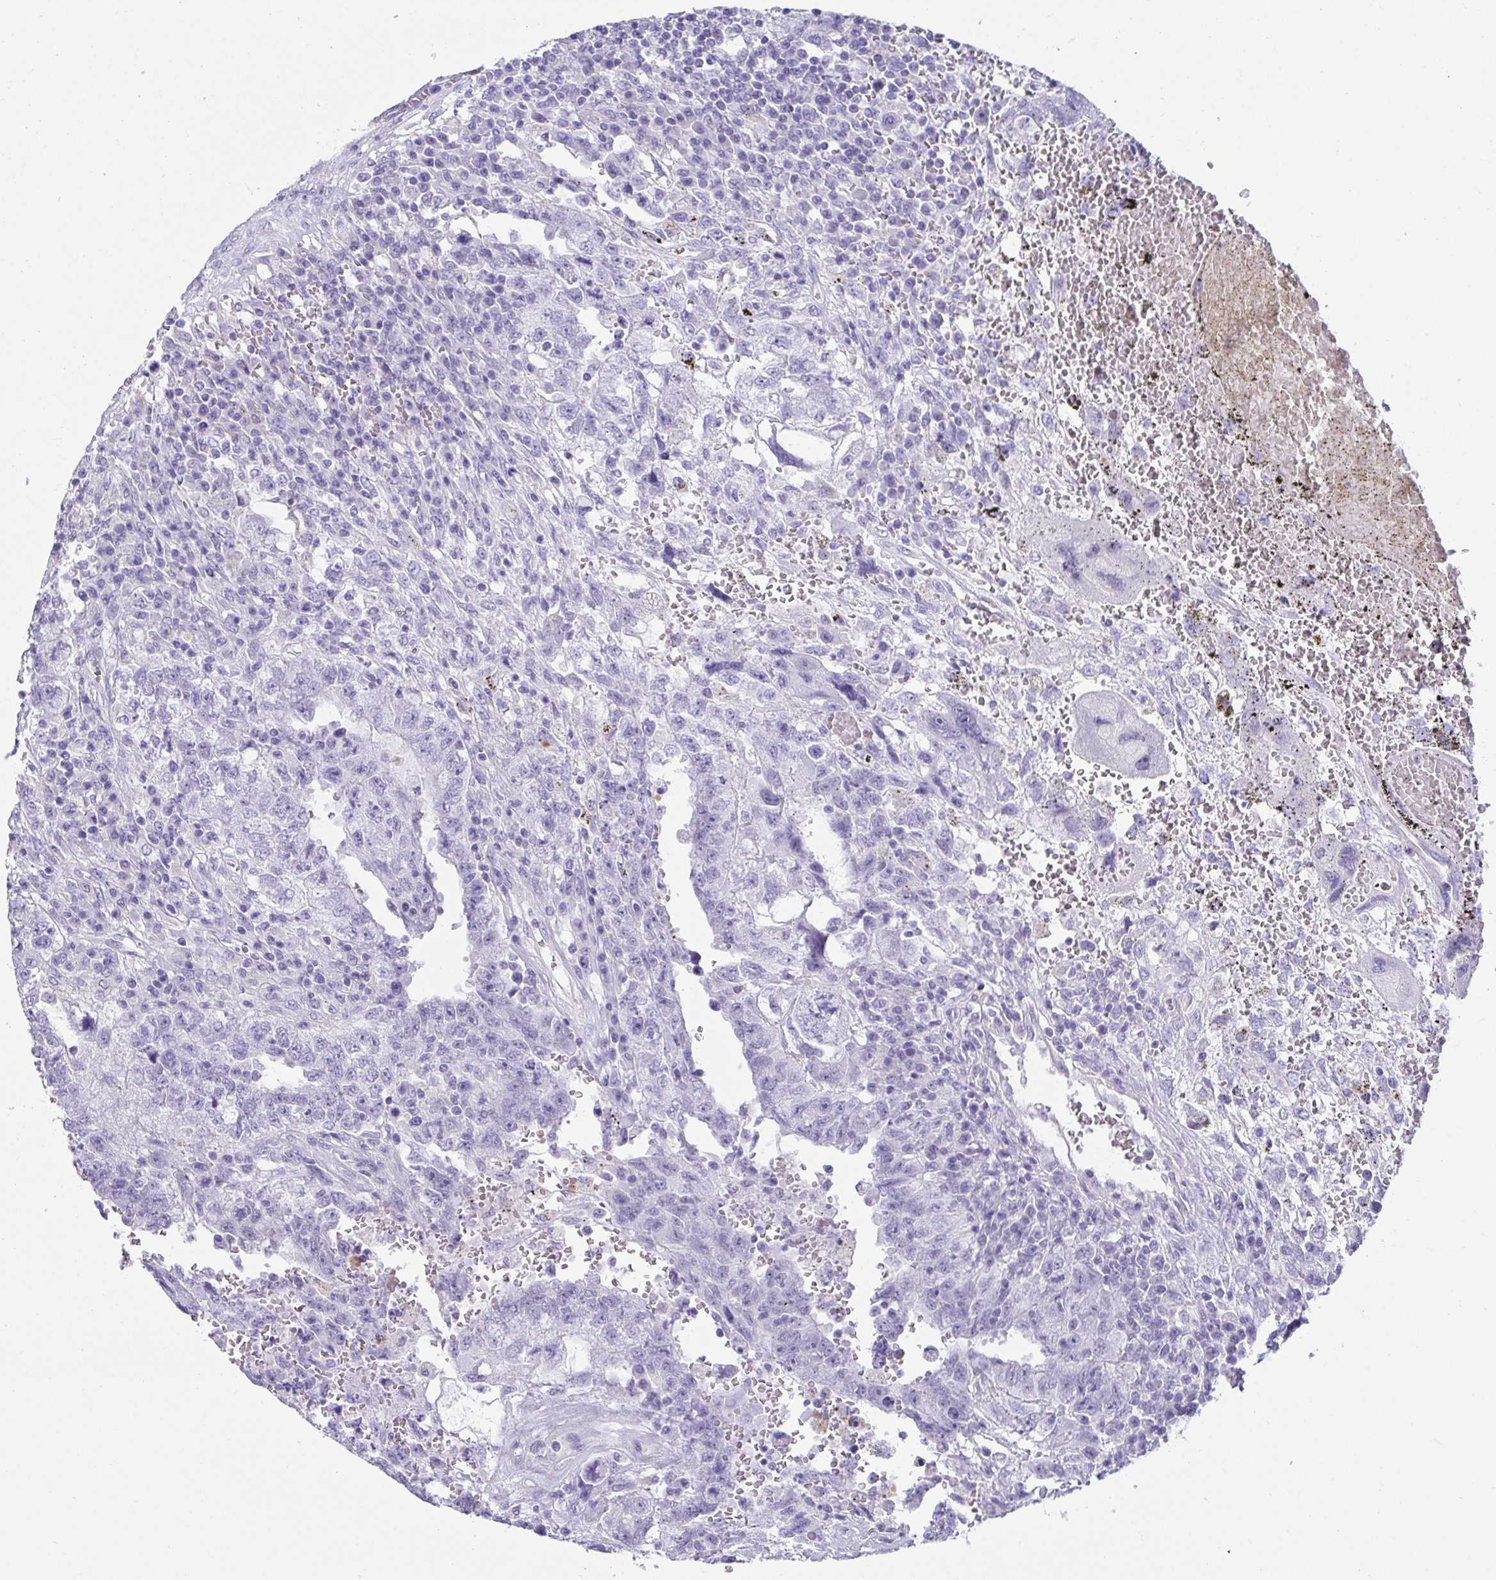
{"staining": {"intensity": "negative", "quantity": "none", "location": "none"}, "tissue": "testis cancer", "cell_type": "Tumor cells", "image_type": "cancer", "snomed": [{"axis": "morphology", "description": "Carcinoma, Embryonal, NOS"}, {"axis": "topography", "description": "Testis"}], "caption": "Image shows no significant protein expression in tumor cells of testis embryonal carcinoma.", "gene": "CXCR1", "patient": {"sex": "male", "age": 26}}